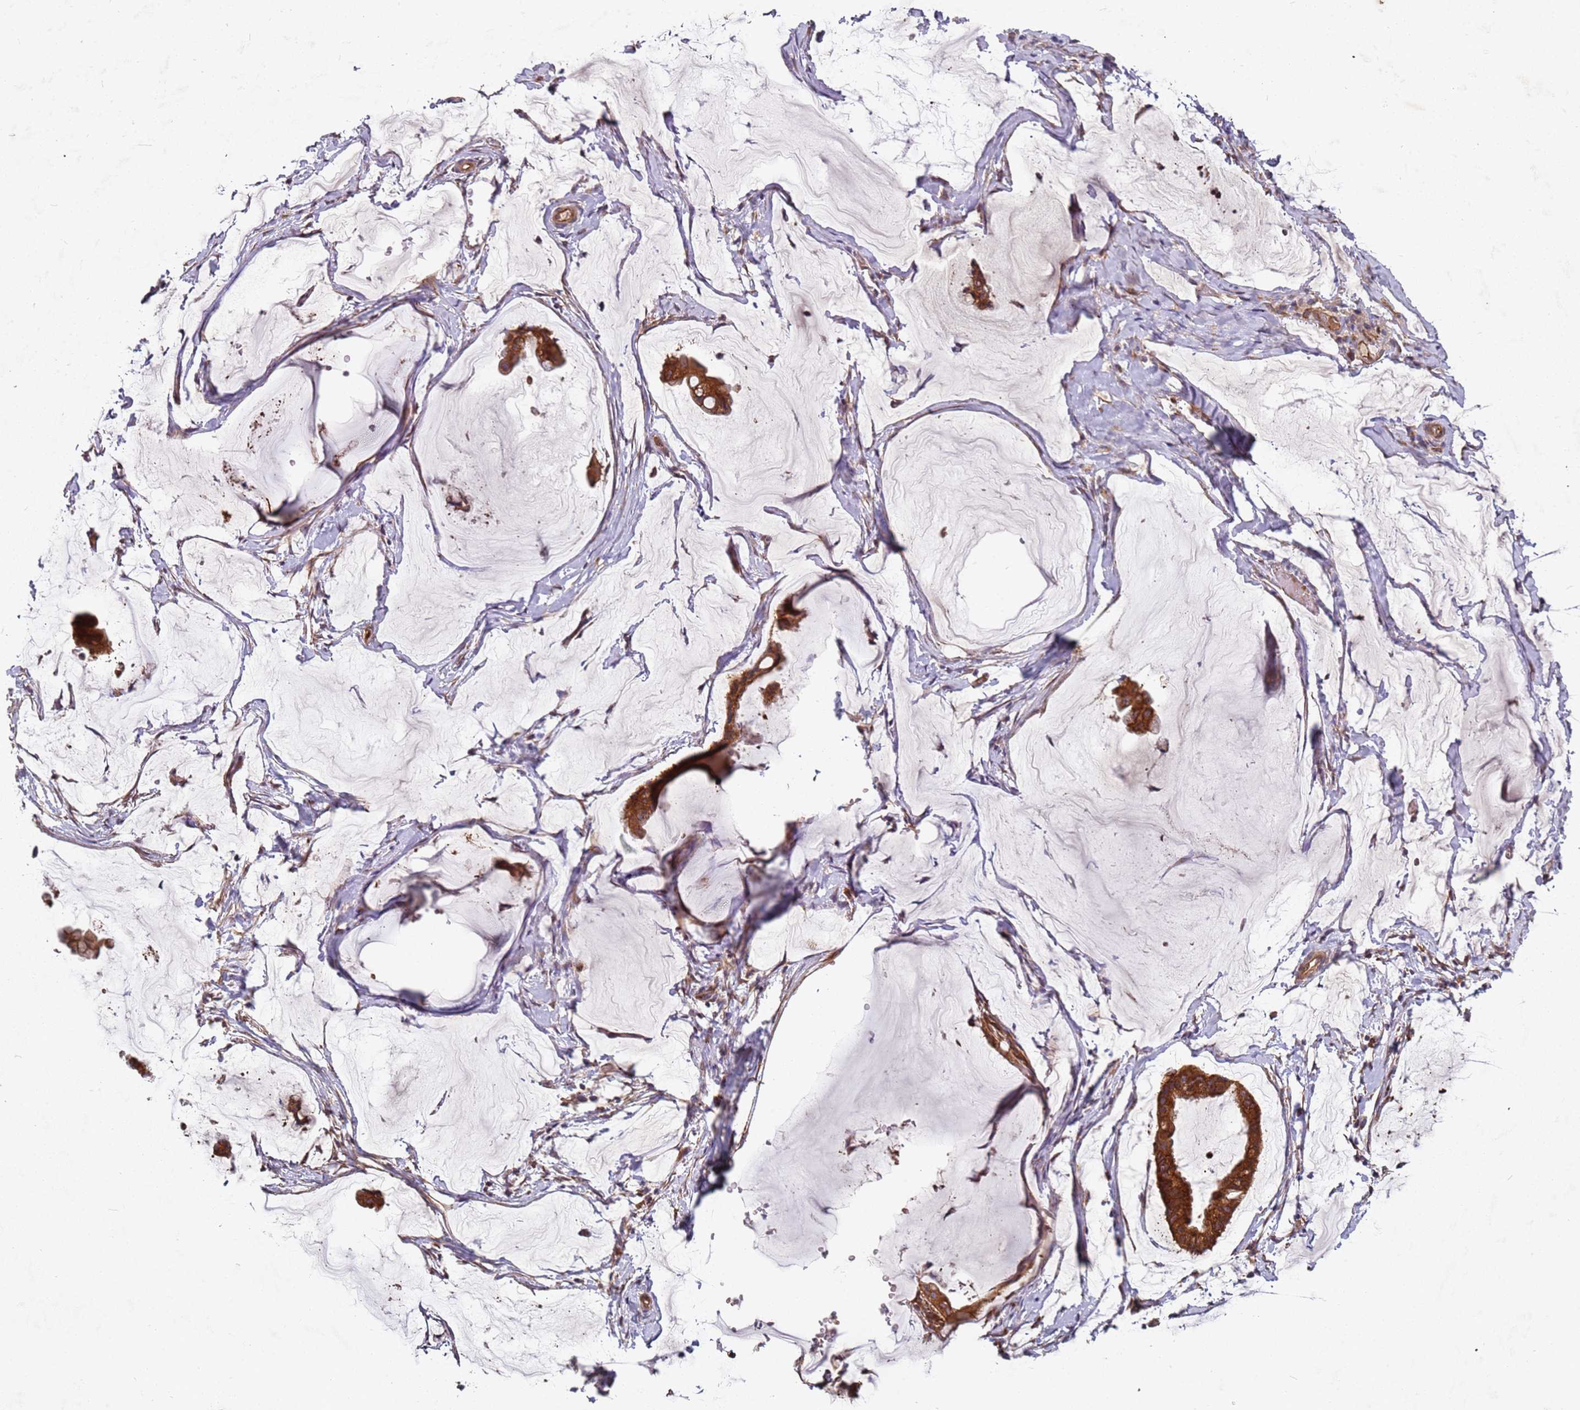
{"staining": {"intensity": "strong", "quantity": ">75%", "location": "cytoplasmic/membranous"}, "tissue": "ovarian cancer", "cell_type": "Tumor cells", "image_type": "cancer", "snomed": [{"axis": "morphology", "description": "Cystadenocarcinoma, mucinous, NOS"}, {"axis": "topography", "description": "Ovary"}], "caption": "Mucinous cystadenocarcinoma (ovarian) tissue exhibits strong cytoplasmic/membranous staining in approximately >75% of tumor cells (Stains: DAB in brown, nuclei in blue, Microscopy: brightfield microscopy at high magnification).", "gene": "C2CD4B", "patient": {"sex": "female", "age": 73}}